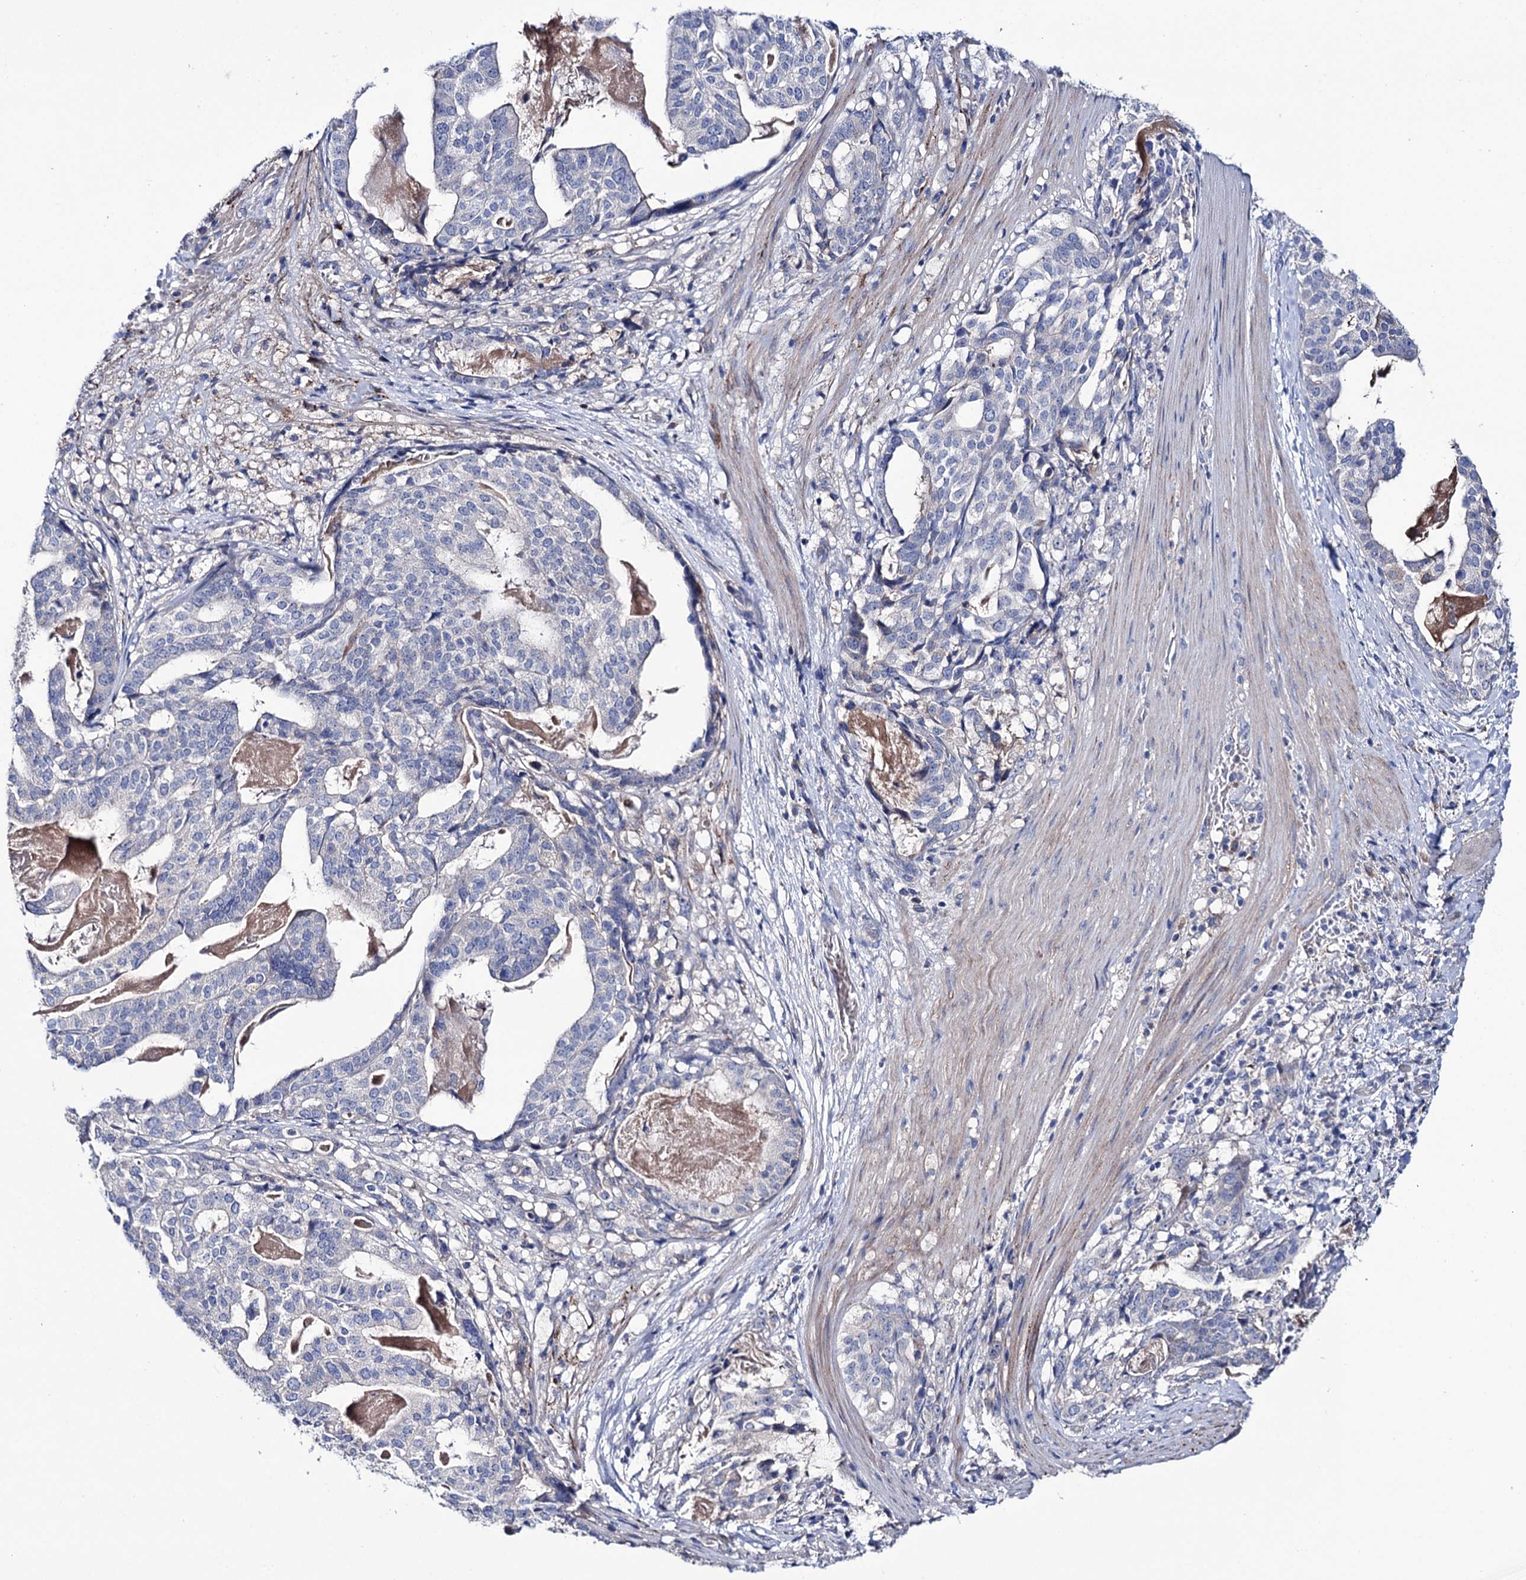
{"staining": {"intensity": "negative", "quantity": "none", "location": "none"}, "tissue": "stomach cancer", "cell_type": "Tumor cells", "image_type": "cancer", "snomed": [{"axis": "morphology", "description": "Adenocarcinoma, NOS"}, {"axis": "topography", "description": "Stomach"}], "caption": "A micrograph of human adenocarcinoma (stomach) is negative for staining in tumor cells. (DAB (3,3'-diaminobenzidine) immunohistochemistry, high magnification).", "gene": "PPP1R32", "patient": {"sex": "male", "age": 48}}